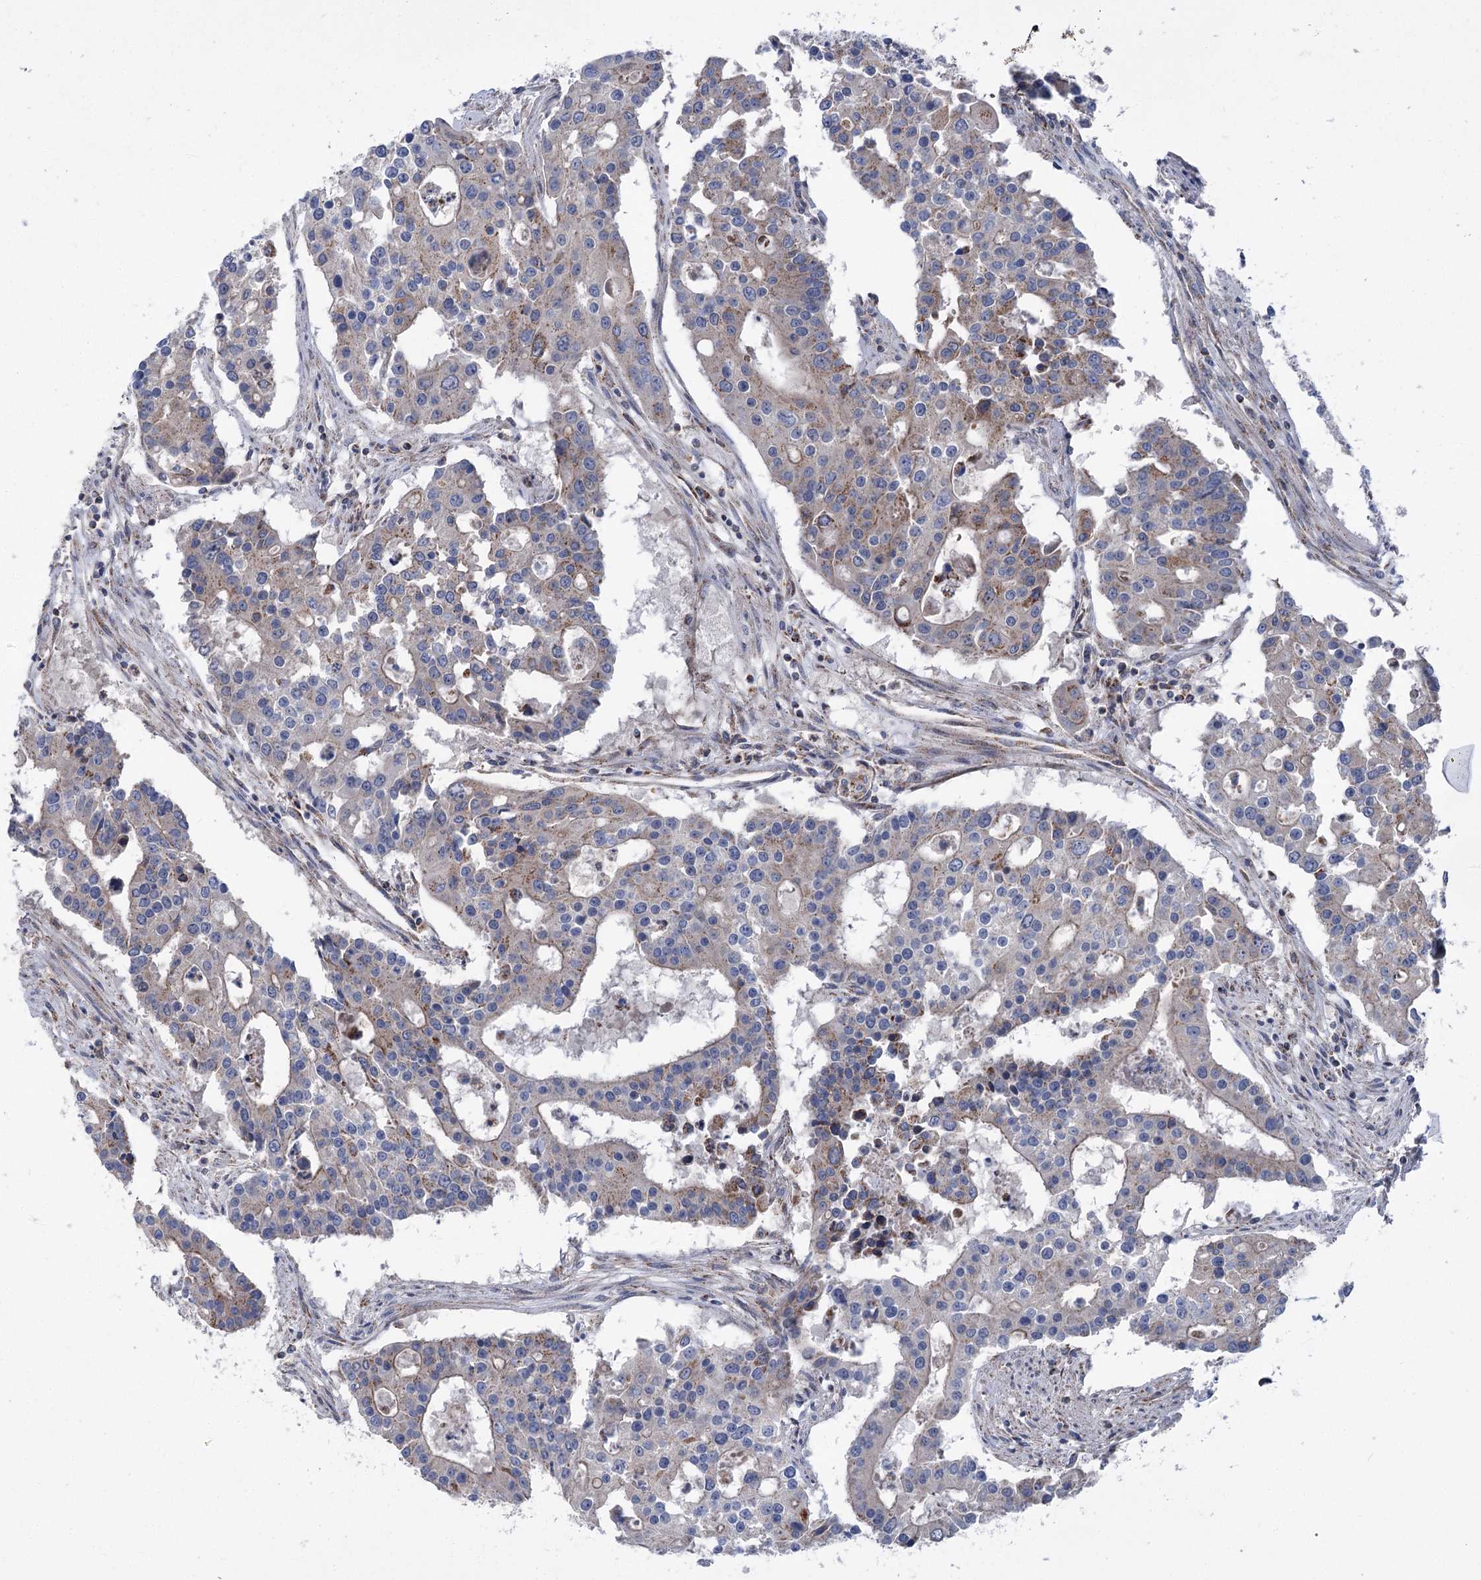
{"staining": {"intensity": "weak", "quantity": "25%-75%", "location": "cytoplasmic/membranous"}, "tissue": "colorectal cancer", "cell_type": "Tumor cells", "image_type": "cancer", "snomed": [{"axis": "morphology", "description": "Adenocarcinoma, NOS"}, {"axis": "topography", "description": "Colon"}], "caption": "Immunohistochemistry (IHC) photomicrograph of neoplastic tissue: human colorectal adenocarcinoma stained using IHC exhibits low levels of weak protein expression localized specifically in the cytoplasmic/membranous of tumor cells, appearing as a cytoplasmic/membranous brown color.", "gene": "MARK2", "patient": {"sex": "male", "age": 77}}